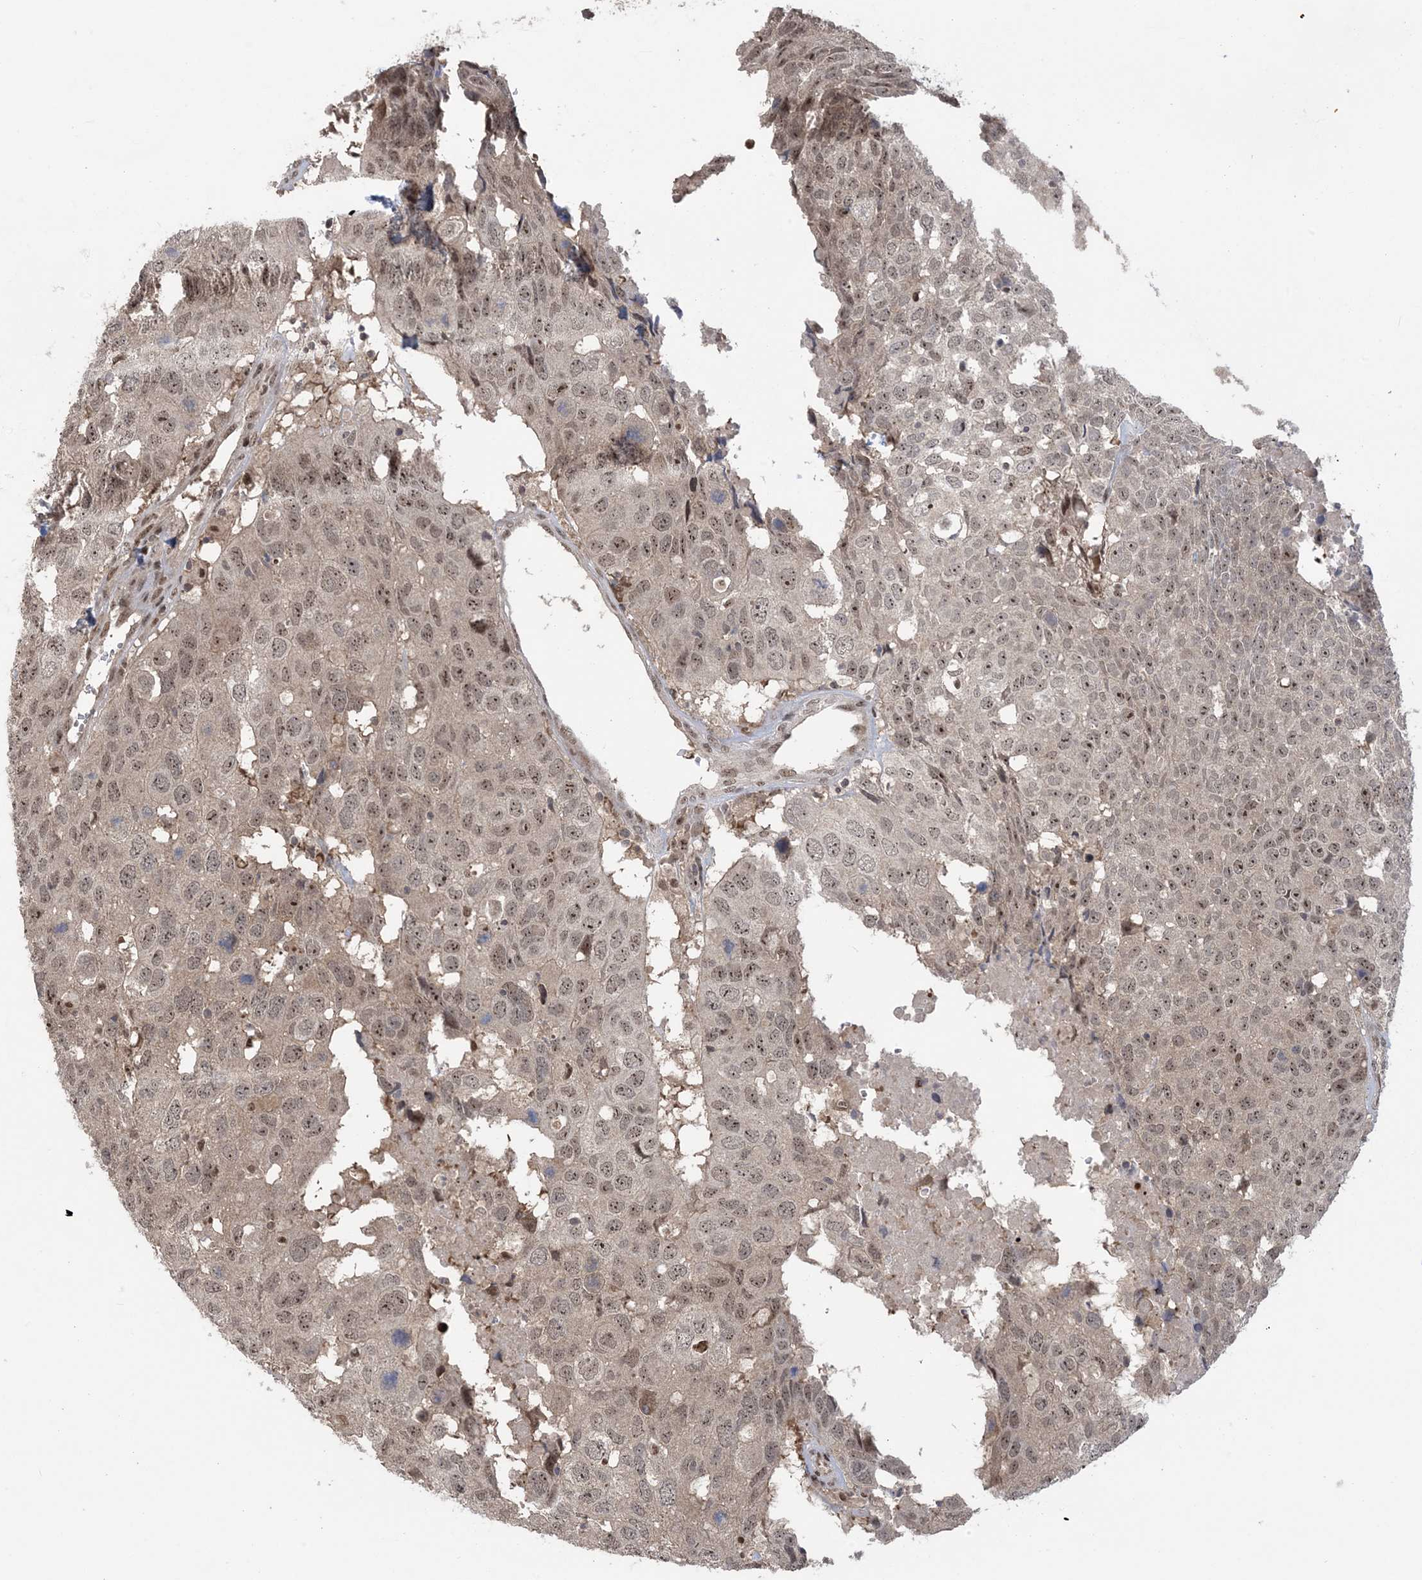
{"staining": {"intensity": "moderate", "quantity": ">75%", "location": "nuclear"}, "tissue": "head and neck cancer", "cell_type": "Tumor cells", "image_type": "cancer", "snomed": [{"axis": "morphology", "description": "Squamous cell carcinoma, NOS"}, {"axis": "topography", "description": "Head-Neck"}], "caption": "Protein expression analysis of human squamous cell carcinoma (head and neck) reveals moderate nuclear positivity in about >75% of tumor cells.", "gene": "ZNF710", "patient": {"sex": "male", "age": 66}}